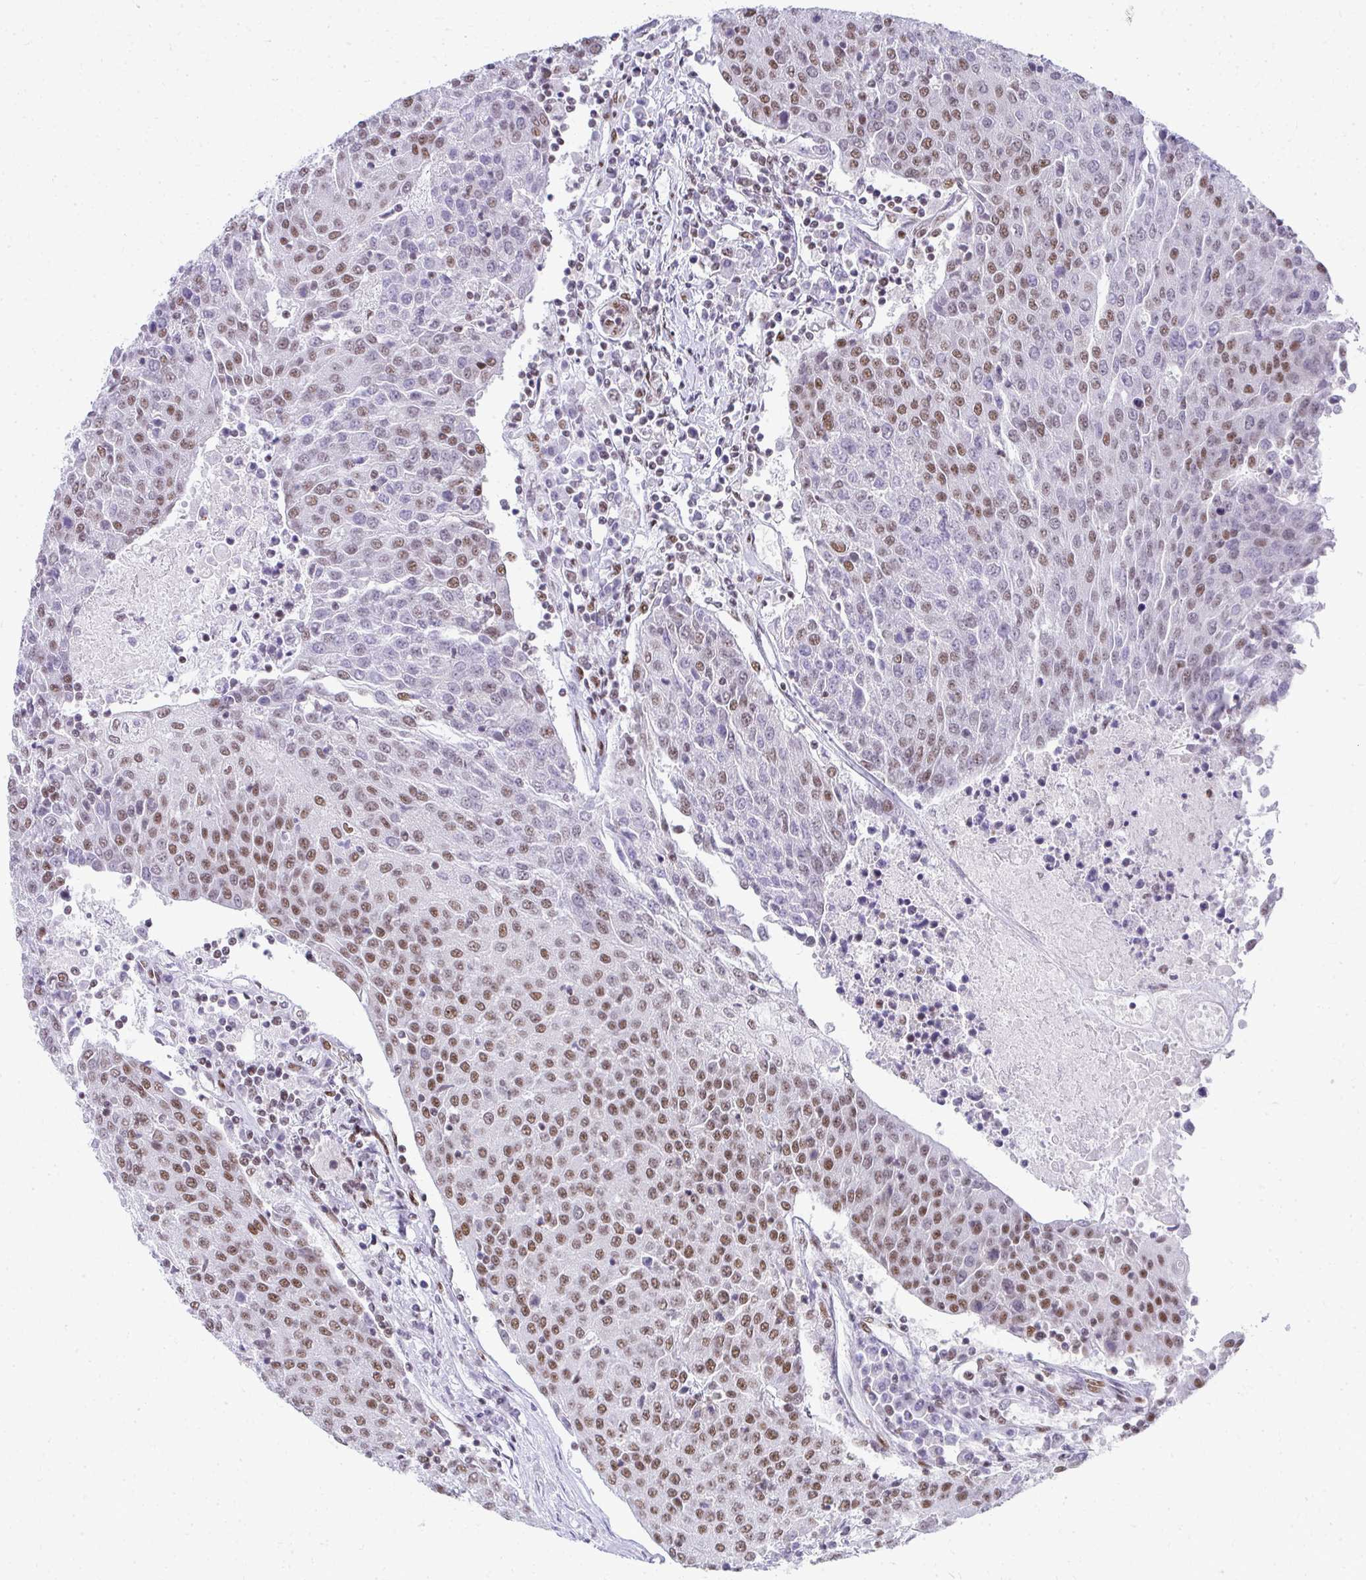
{"staining": {"intensity": "moderate", "quantity": "25%-75%", "location": "nuclear"}, "tissue": "urothelial cancer", "cell_type": "Tumor cells", "image_type": "cancer", "snomed": [{"axis": "morphology", "description": "Urothelial carcinoma, High grade"}, {"axis": "topography", "description": "Urinary bladder"}], "caption": "Protein expression analysis of human high-grade urothelial carcinoma reveals moderate nuclear expression in about 25%-75% of tumor cells.", "gene": "CREBBP", "patient": {"sex": "female", "age": 85}}